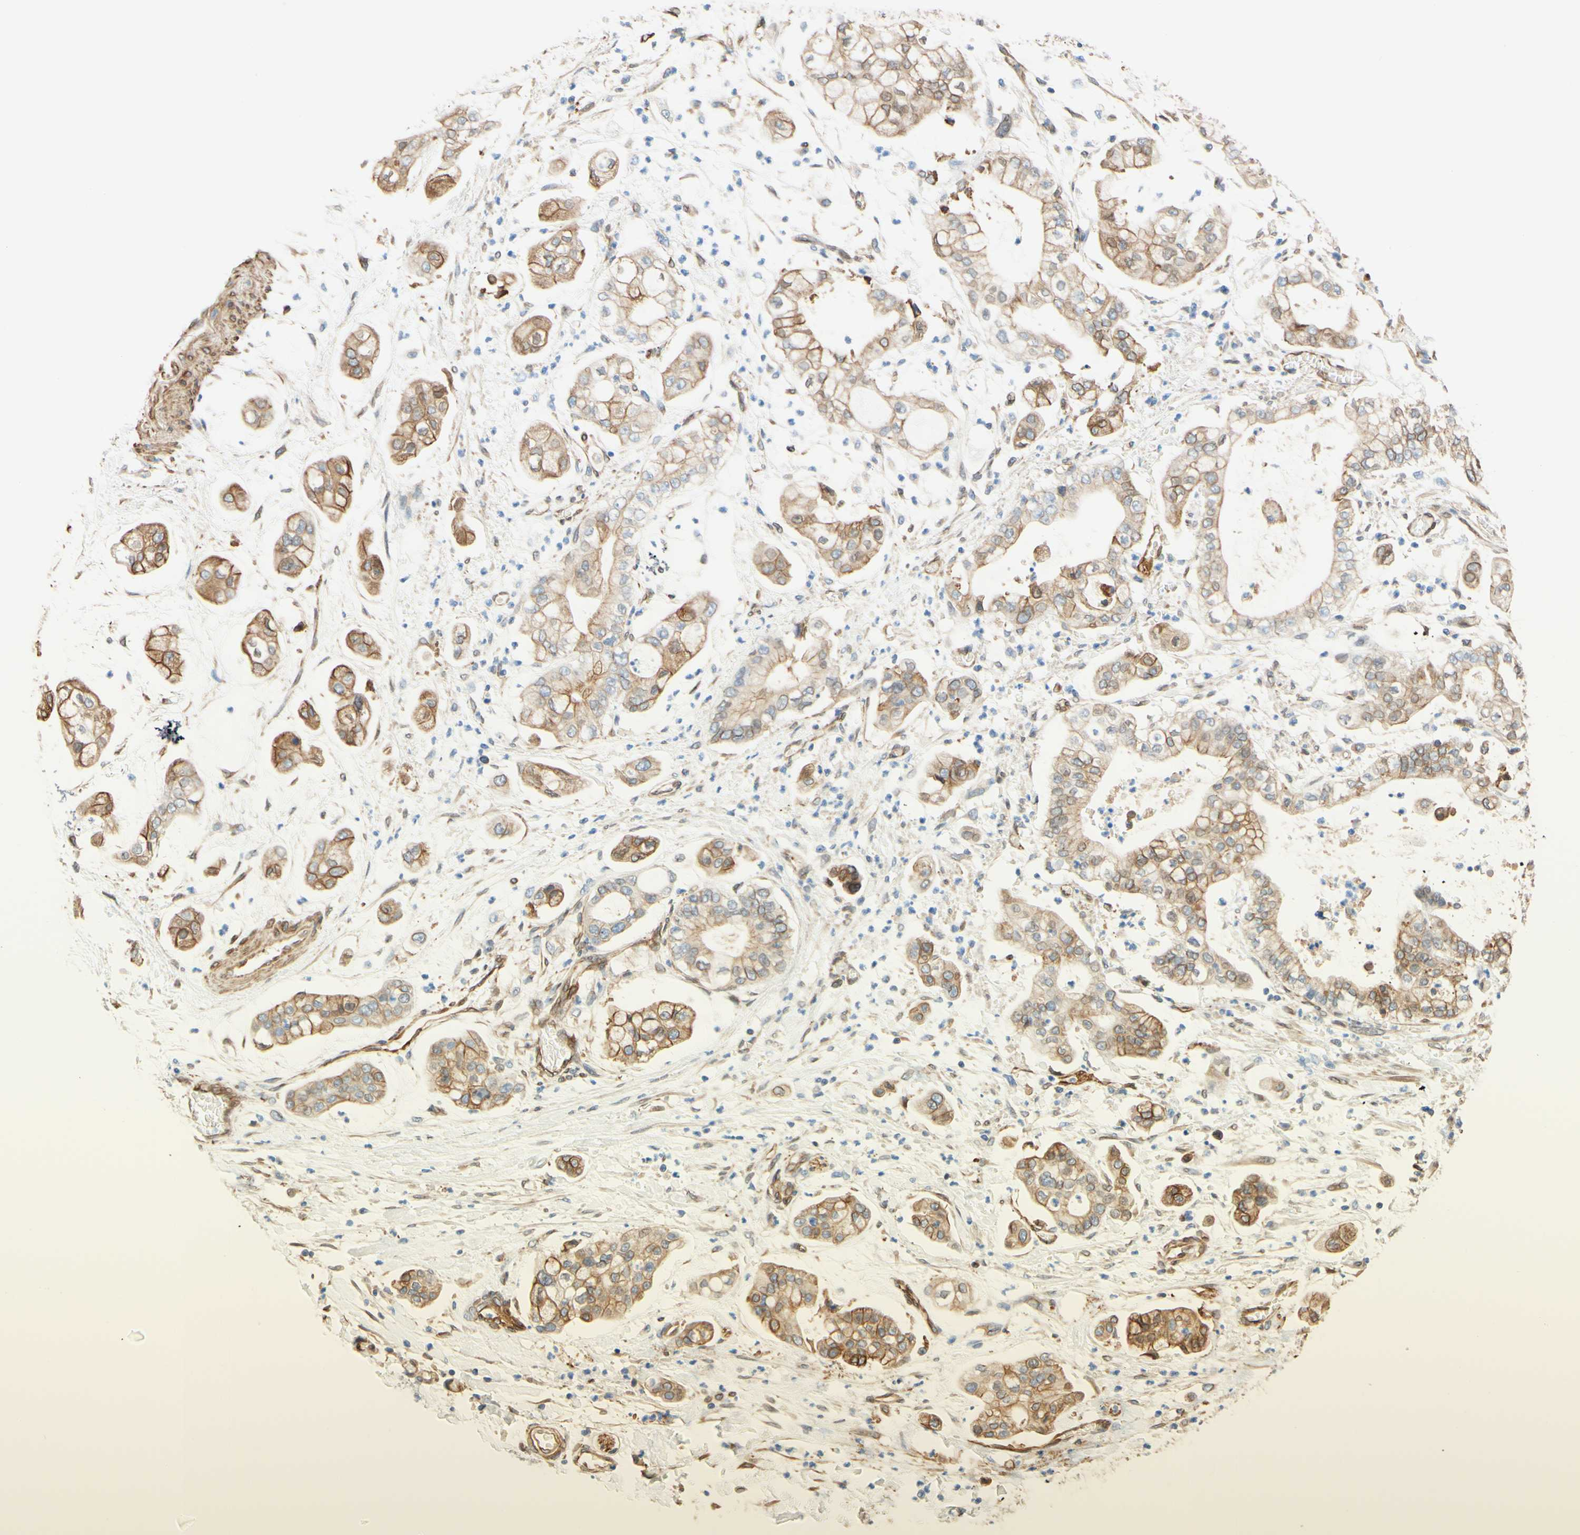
{"staining": {"intensity": "moderate", "quantity": "25%-75%", "location": "cytoplasmic/membranous"}, "tissue": "stomach cancer", "cell_type": "Tumor cells", "image_type": "cancer", "snomed": [{"axis": "morphology", "description": "Adenocarcinoma, NOS"}, {"axis": "topography", "description": "Stomach"}], "caption": "Immunohistochemical staining of stomach adenocarcinoma displays medium levels of moderate cytoplasmic/membranous expression in approximately 25%-75% of tumor cells.", "gene": "ENDOD1", "patient": {"sex": "male", "age": 76}}